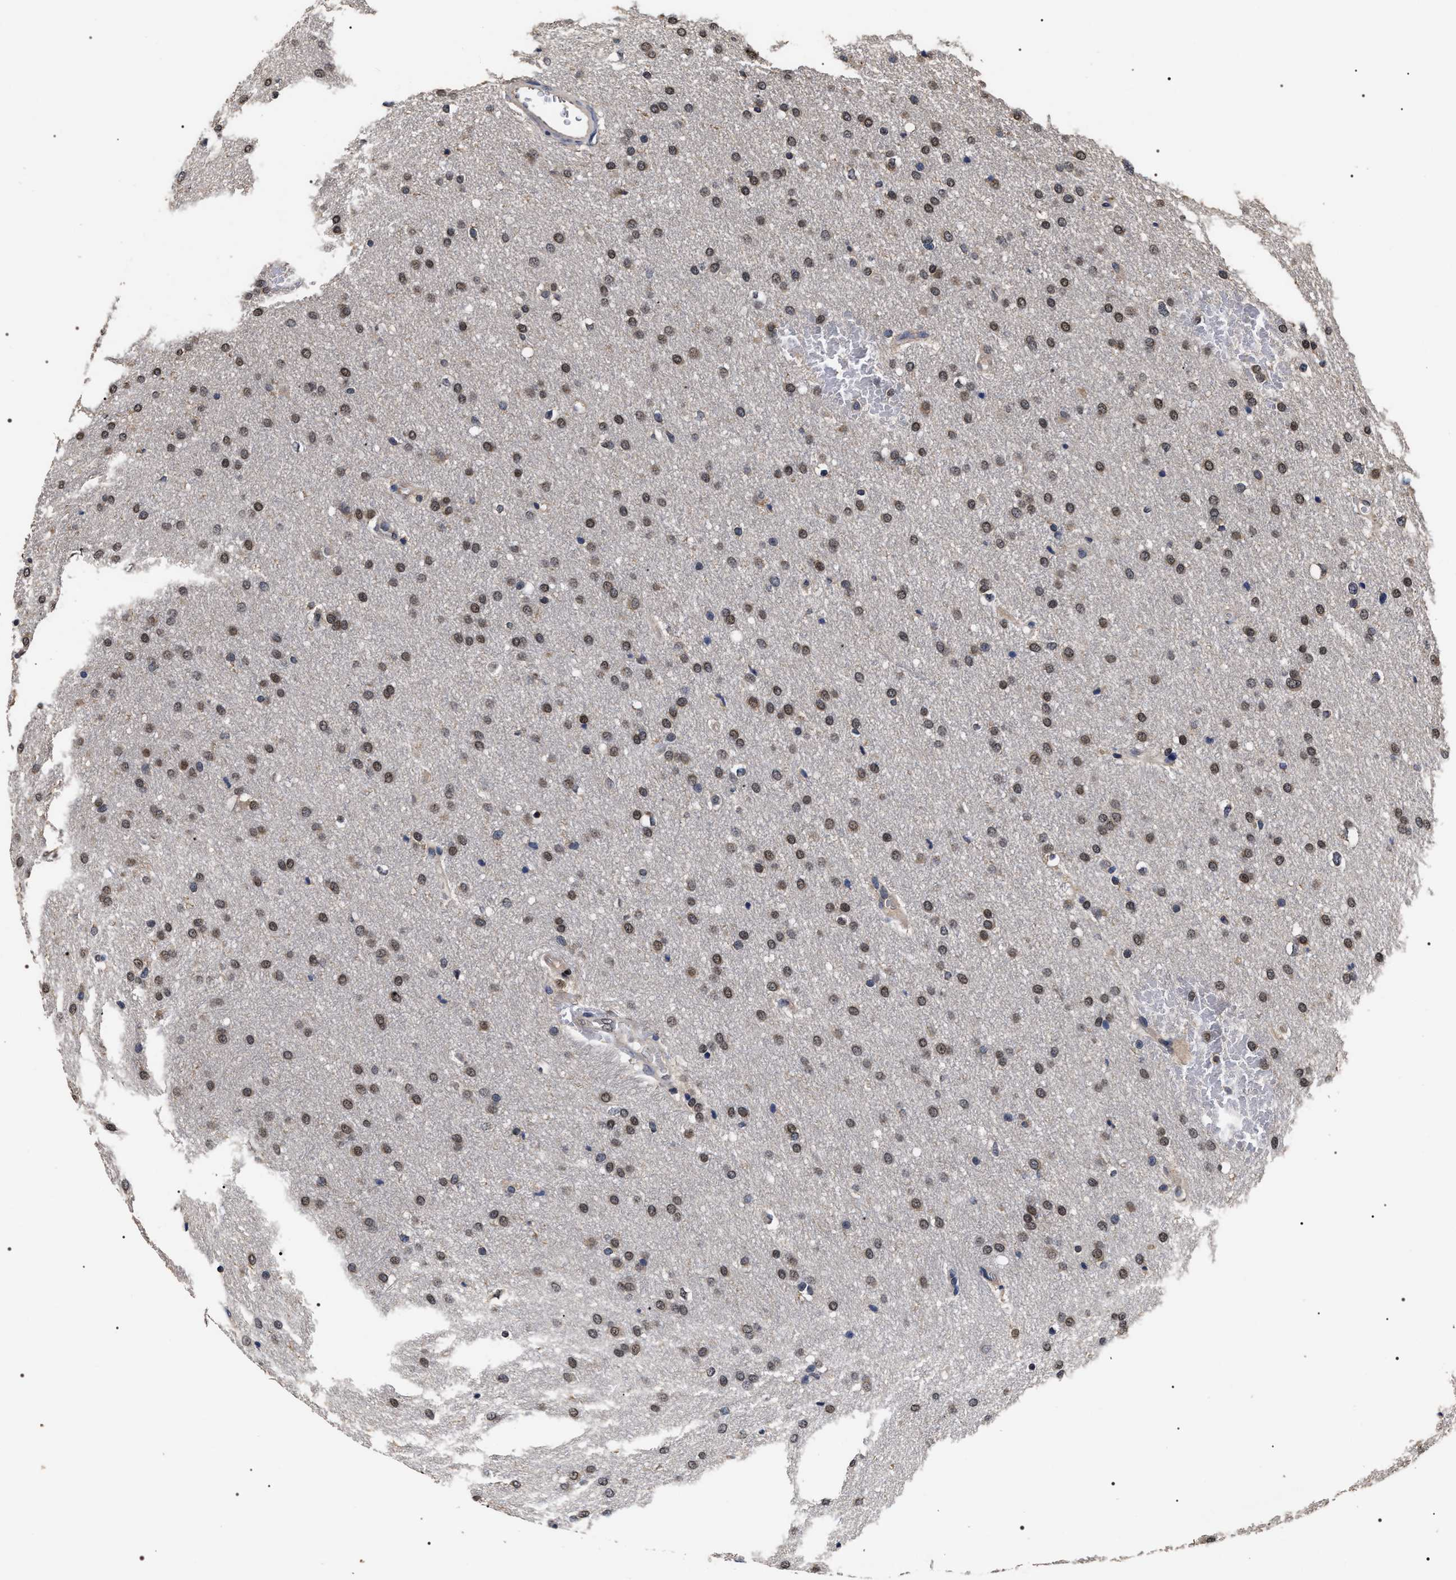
{"staining": {"intensity": "moderate", "quantity": ">75%", "location": "nuclear"}, "tissue": "glioma", "cell_type": "Tumor cells", "image_type": "cancer", "snomed": [{"axis": "morphology", "description": "Glioma, malignant, Low grade"}, {"axis": "topography", "description": "Brain"}], "caption": "Immunohistochemistry (DAB (3,3'-diaminobenzidine)) staining of human glioma demonstrates moderate nuclear protein expression in approximately >75% of tumor cells.", "gene": "UPF3A", "patient": {"sex": "female", "age": 37}}